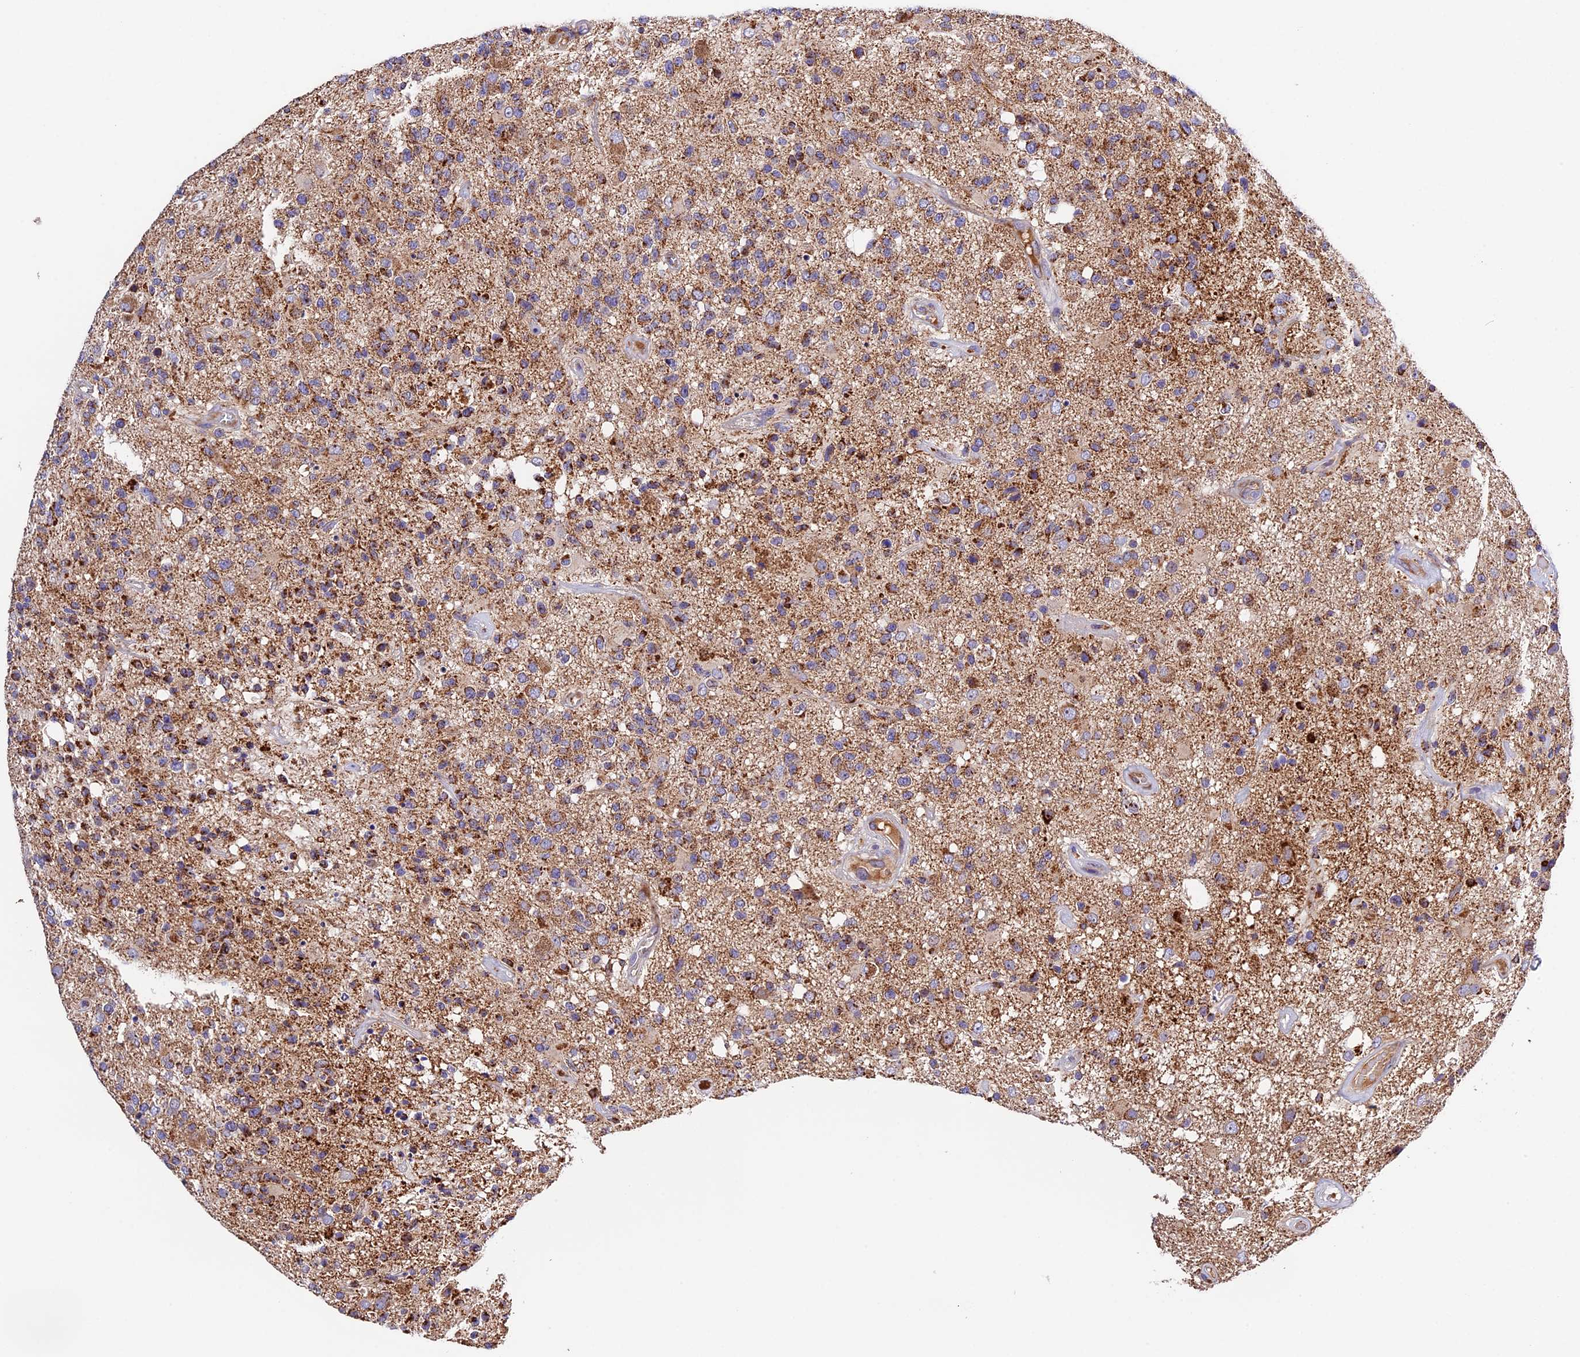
{"staining": {"intensity": "moderate", "quantity": ">75%", "location": "cytoplasmic/membranous"}, "tissue": "glioma", "cell_type": "Tumor cells", "image_type": "cancer", "snomed": [{"axis": "morphology", "description": "Glioma, malignant, High grade"}, {"axis": "morphology", "description": "Glioblastoma, NOS"}, {"axis": "topography", "description": "Brain"}], "caption": "High-magnification brightfield microscopy of glioma stained with DAB (3,3'-diaminobenzidine) (brown) and counterstained with hematoxylin (blue). tumor cells exhibit moderate cytoplasmic/membranous positivity is seen in approximately>75% of cells.", "gene": "METTL22", "patient": {"sex": "male", "age": 60}}